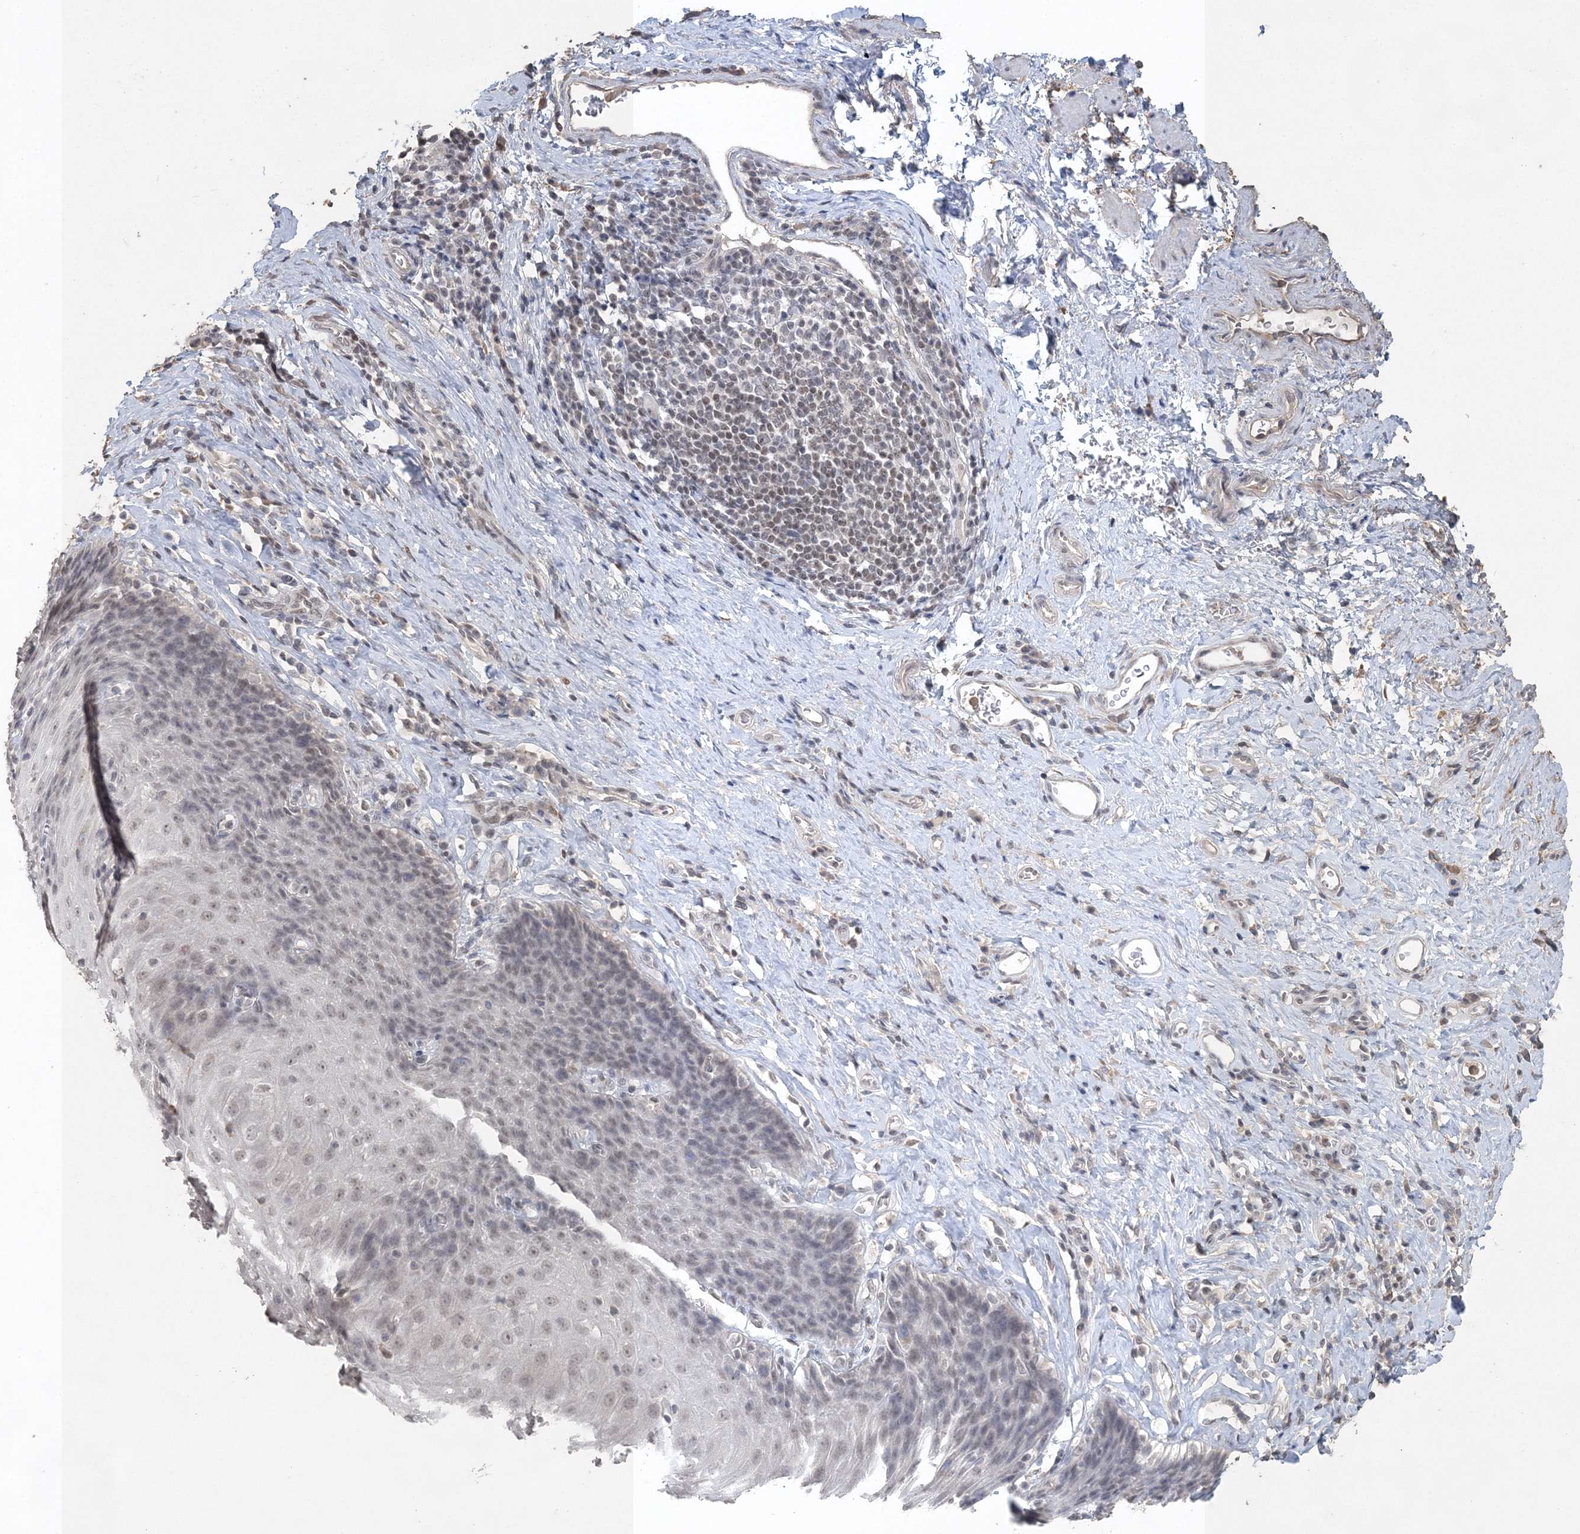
{"staining": {"intensity": "weak", "quantity": "<25%", "location": "nuclear"}, "tissue": "esophagus", "cell_type": "Squamous epithelial cells", "image_type": "normal", "snomed": [{"axis": "morphology", "description": "Normal tissue, NOS"}, {"axis": "topography", "description": "Esophagus"}], "caption": "The IHC image has no significant staining in squamous epithelial cells of esophagus. Nuclei are stained in blue.", "gene": "UIMC1", "patient": {"sex": "female", "age": 61}}